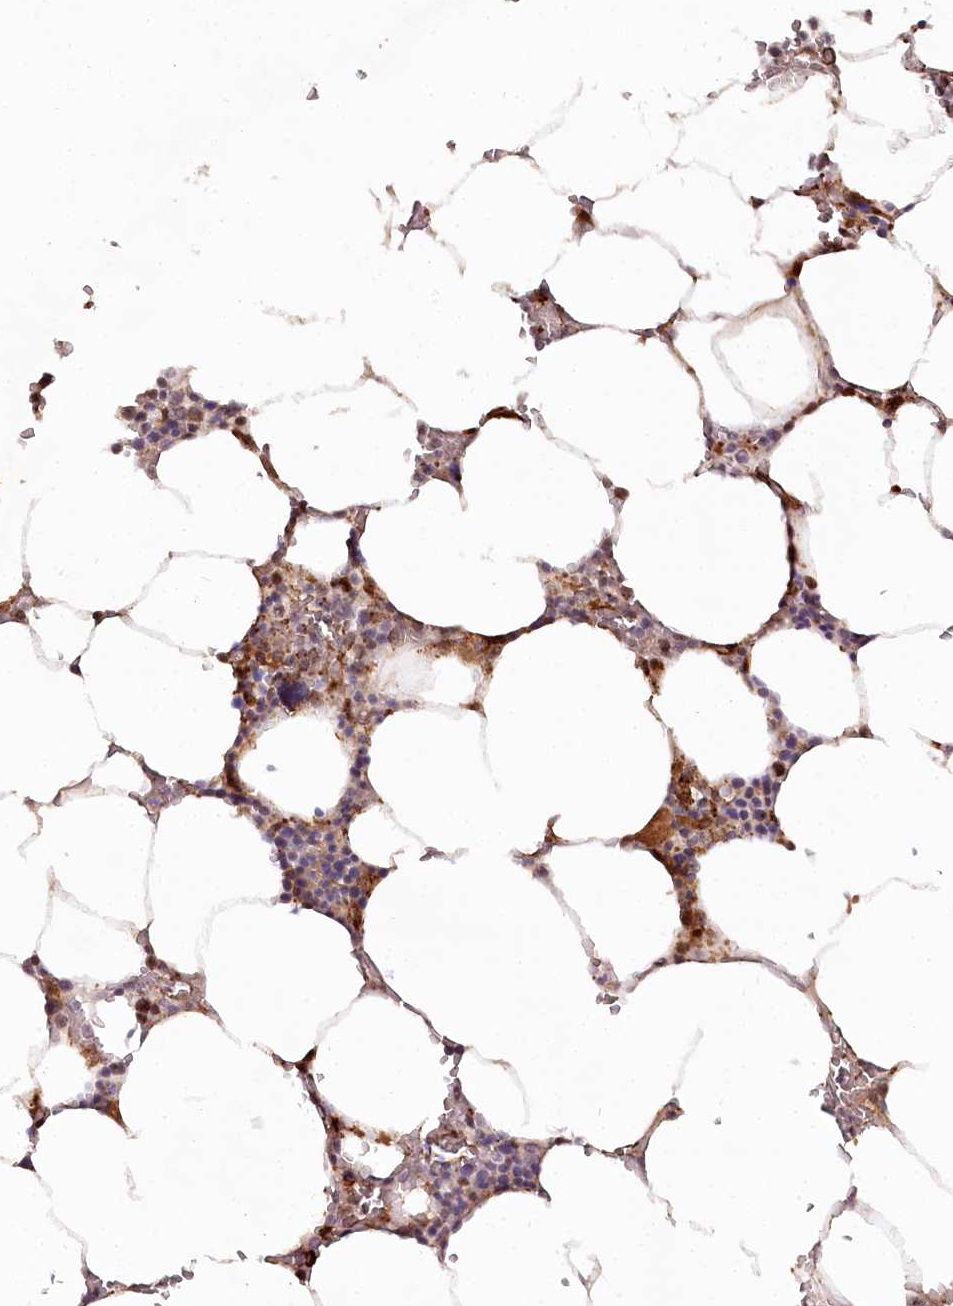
{"staining": {"intensity": "moderate", "quantity": ">75%", "location": "cytoplasmic/membranous,nuclear"}, "tissue": "bone marrow", "cell_type": "Hematopoietic cells", "image_type": "normal", "snomed": [{"axis": "morphology", "description": "Normal tissue, NOS"}, {"axis": "topography", "description": "Bone marrow"}], "caption": "Moderate cytoplasmic/membranous,nuclear protein positivity is seen in about >75% of hematopoietic cells in bone marrow. Using DAB (brown) and hematoxylin (blue) stains, captured at high magnification using brightfield microscopy.", "gene": "COPG1", "patient": {"sex": "male", "age": 70}}